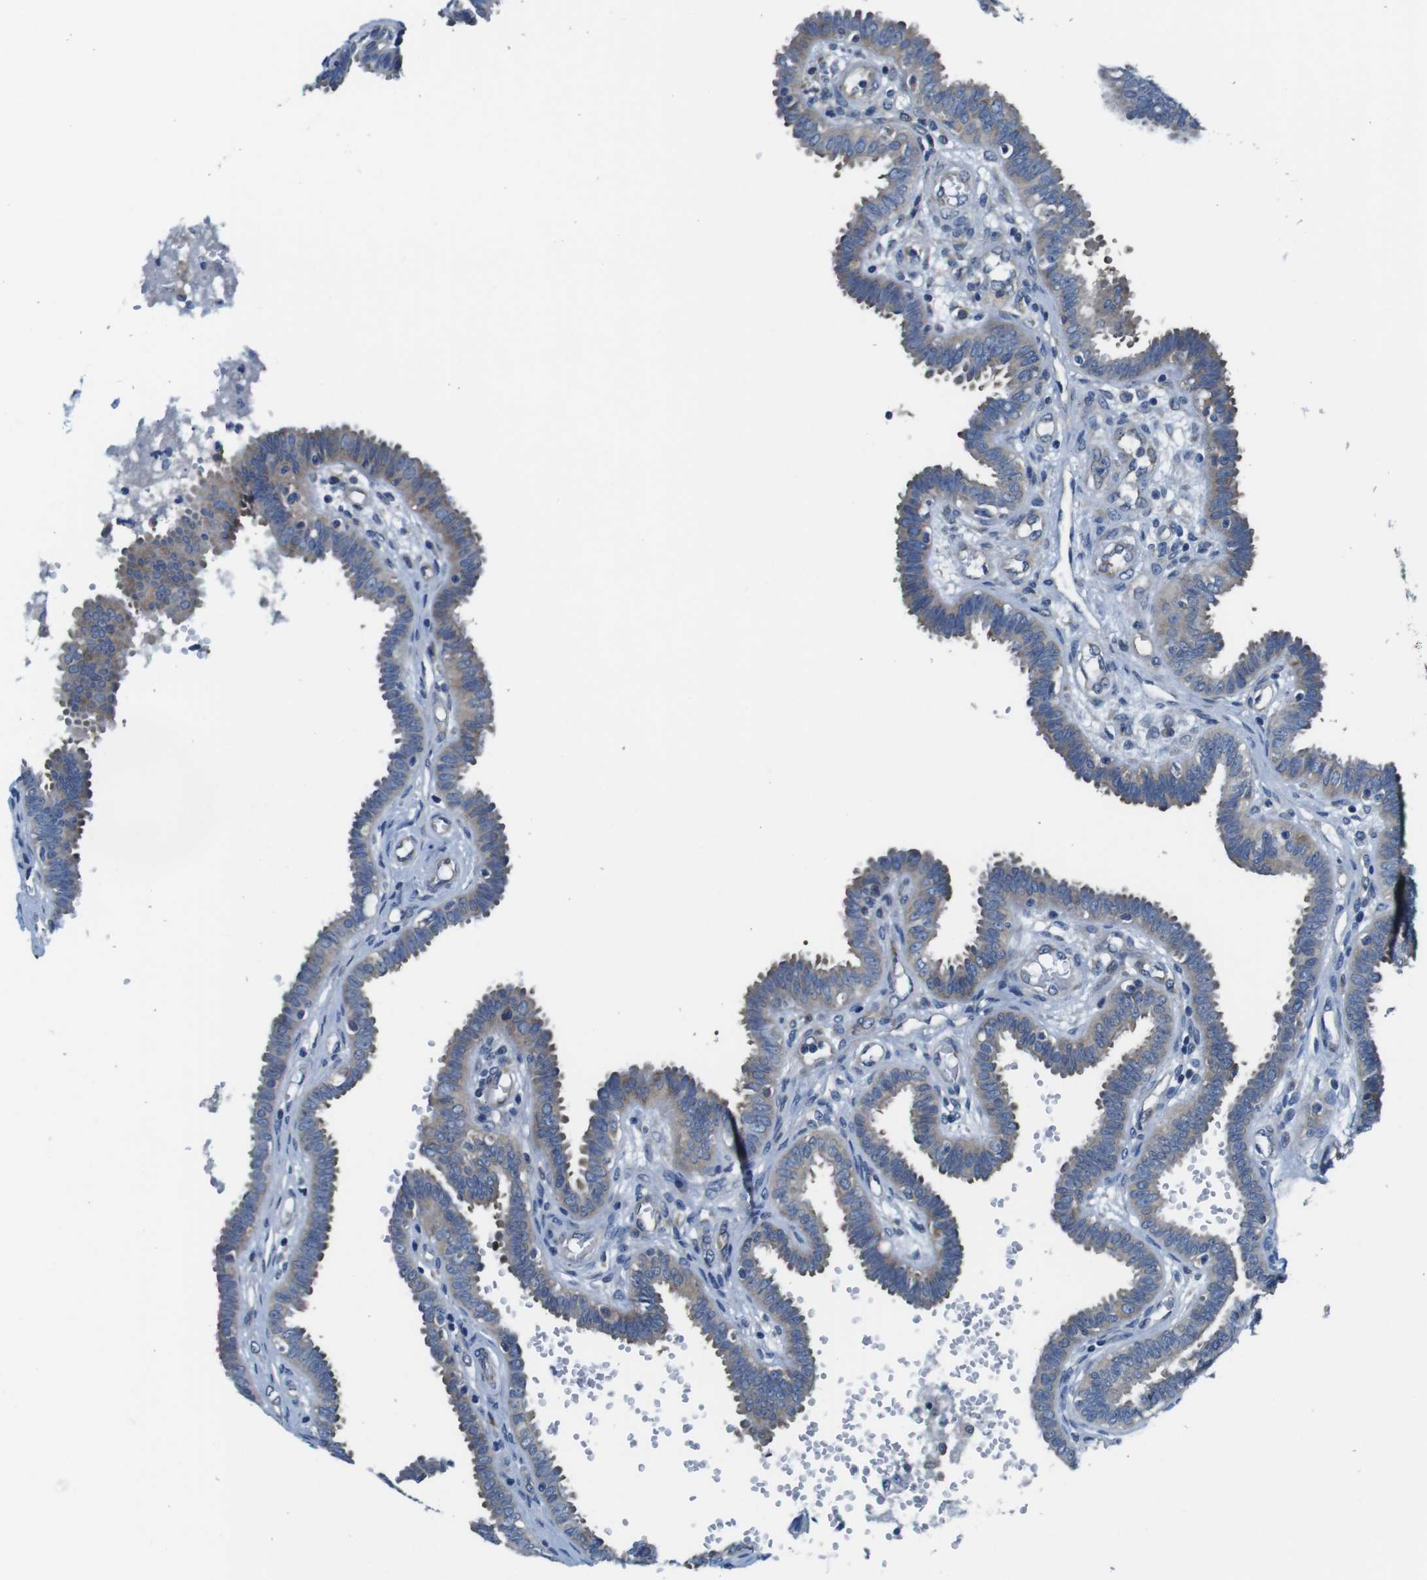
{"staining": {"intensity": "moderate", "quantity": ">75%", "location": "cytoplasmic/membranous"}, "tissue": "fallopian tube", "cell_type": "Glandular cells", "image_type": "normal", "snomed": [{"axis": "morphology", "description": "Normal tissue, NOS"}, {"axis": "topography", "description": "Fallopian tube"}], "caption": "Immunohistochemical staining of benign fallopian tube displays >75% levels of moderate cytoplasmic/membranous protein staining in about >75% of glandular cells. (DAB (3,3'-diaminobenzidine) IHC with brightfield microscopy, high magnification).", "gene": "EIF2B5", "patient": {"sex": "female", "age": 32}}